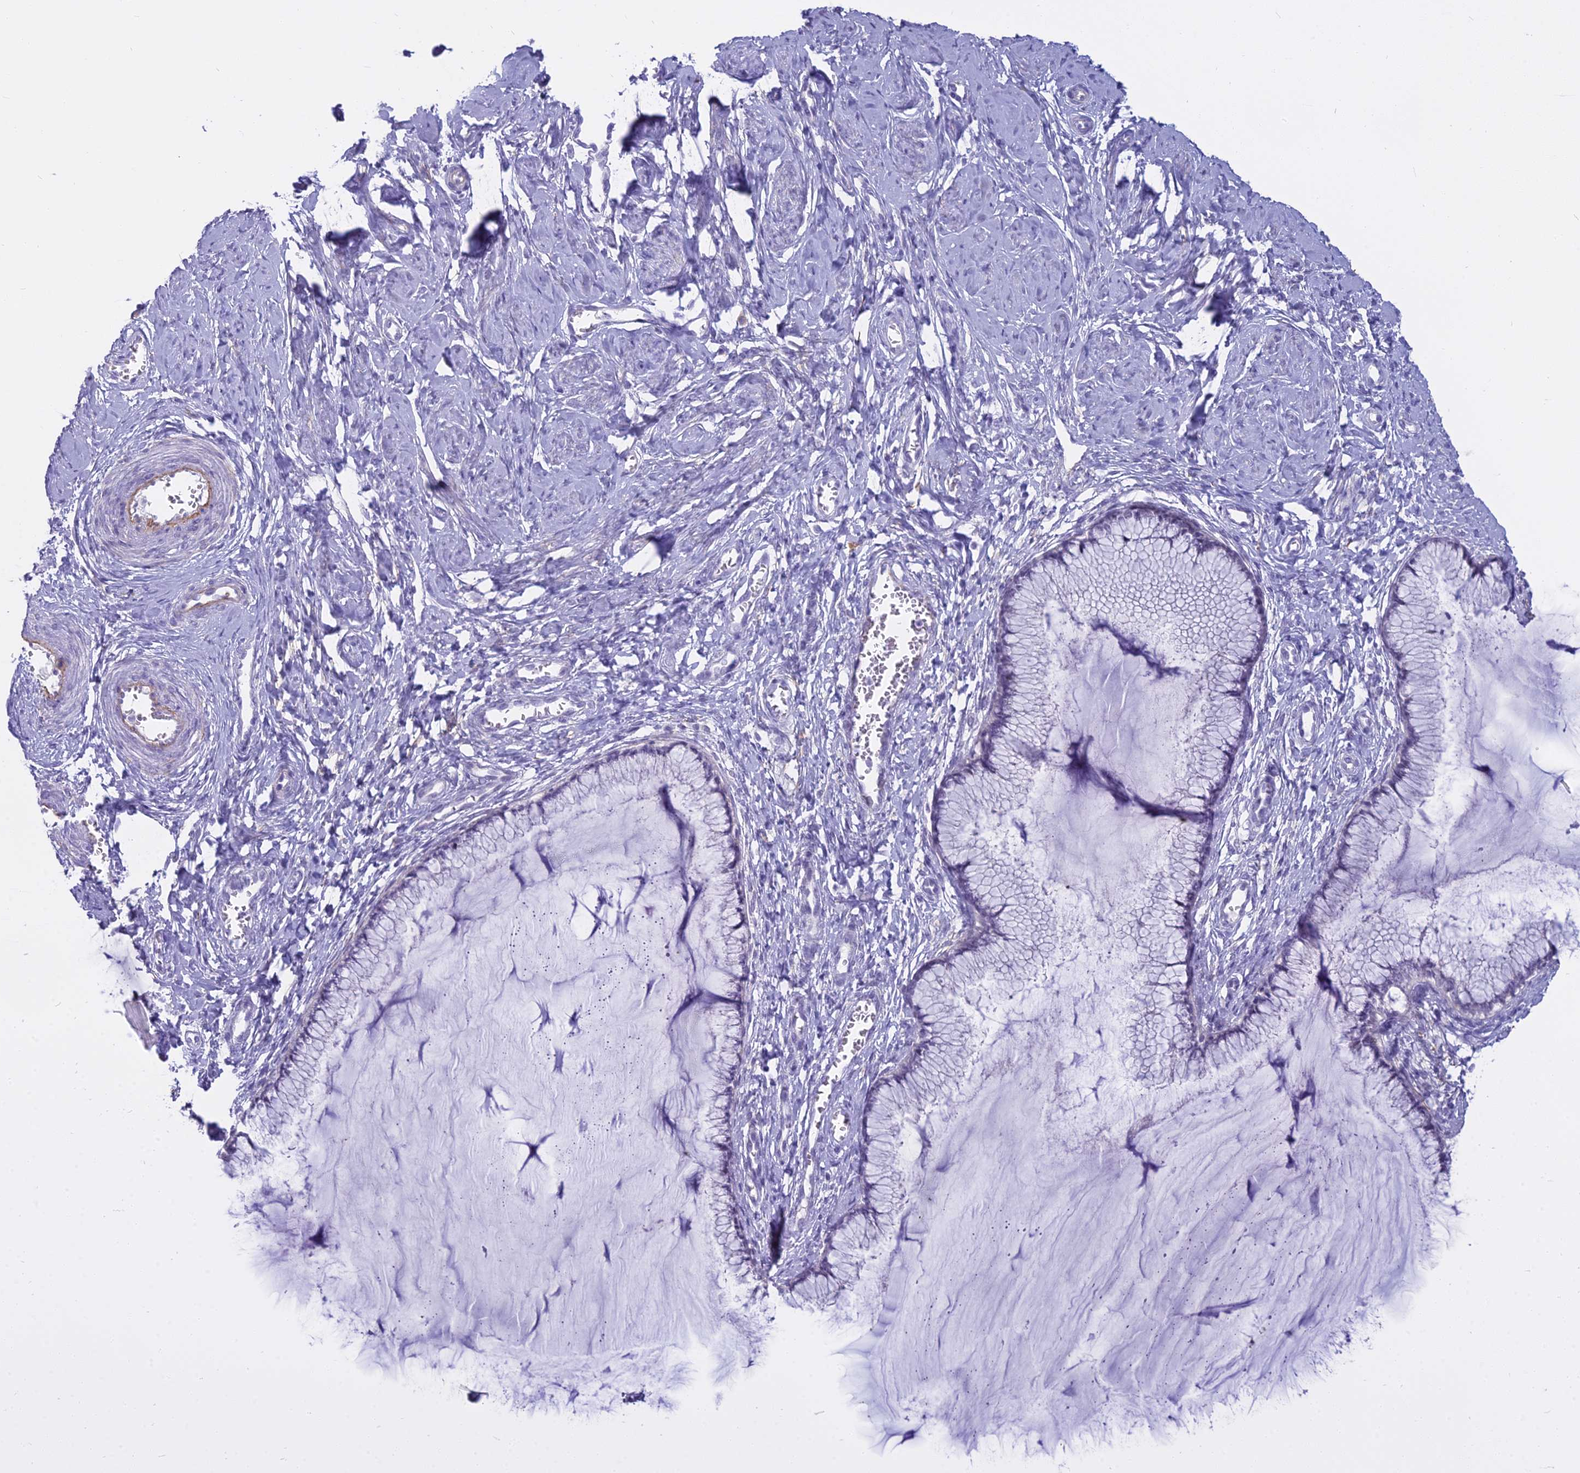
{"staining": {"intensity": "negative", "quantity": "none", "location": "none"}, "tissue": "cervix", "cell_type": "Glandular cells", "image_type": "normal", "snomed": [{"axis": "morphology", "description": "Normal tissue, NOS"}, {"axis": "morphology", "description": "Adenocarcinoma, NOS"}, {"axis": "topography", "description": "Cervix"}], "caption": "IHC histopathology image of benign cervix: cervix stained with DAB demonstrates no significant protein positivity in glandular cells.", "gene": "OSTN", "patient": {"sex": "female", "age": 29}}